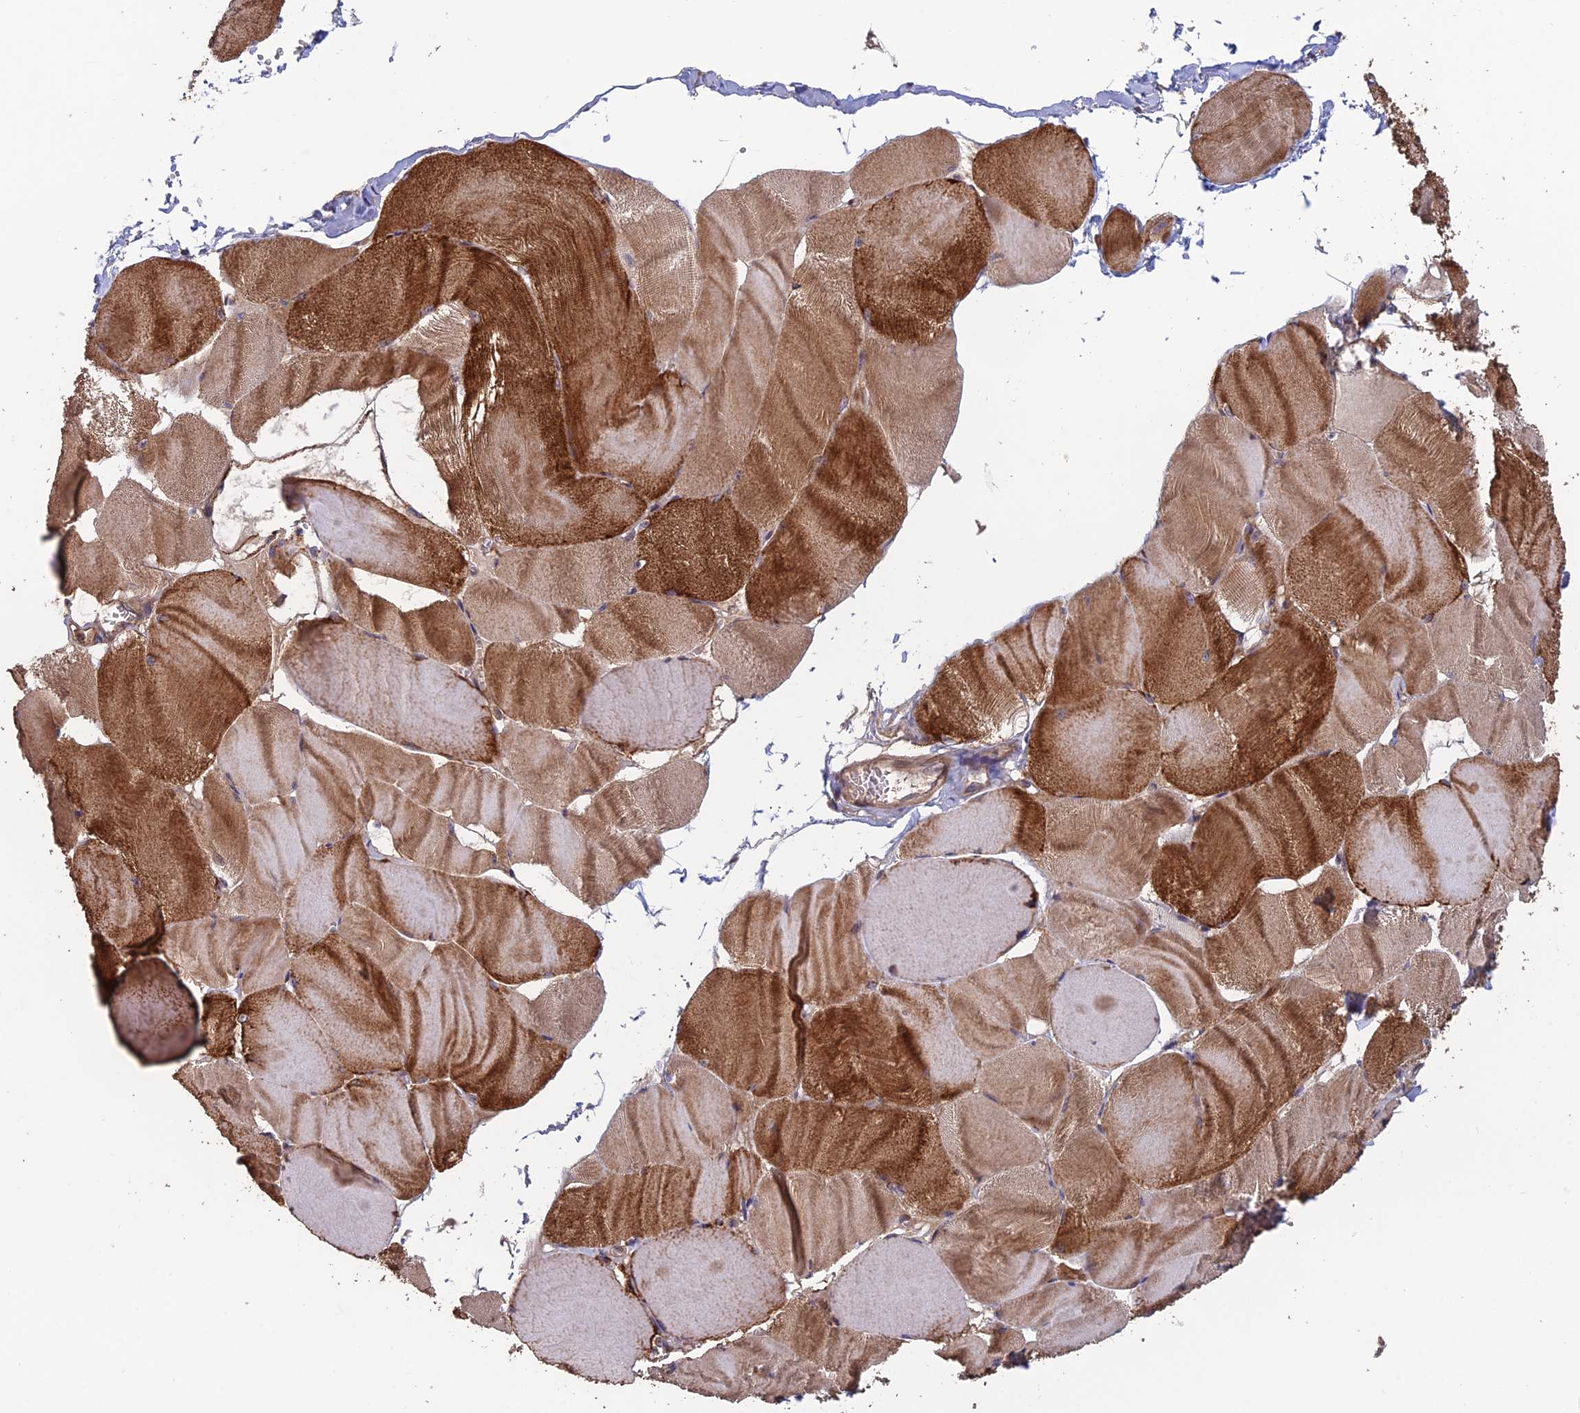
{"staining": {"intensity": "strong", "quantity": "25%-75%", "location": "cytoplasmic/membranous"}, "tissue": "skeletal muscle", "cell_type": "Myocytes", "image_type": "normal", "snomed": [{"axis": "morphology", "description": "Normal tissue, NOS"}, {"axis": "morphology", "description": "Basal cell carcinoma"}, {"axis": "topography", "description": "Skeletal muscle"}], "caption": "About 25%-75% of myocytes in benign skeletal muscle reveal strong cytoplasmic/membranous protein positivity as visualized by brown immunohistochemical staining.", "gene": "SHISA5", "patient": {"sex": "female", "age": 64}}